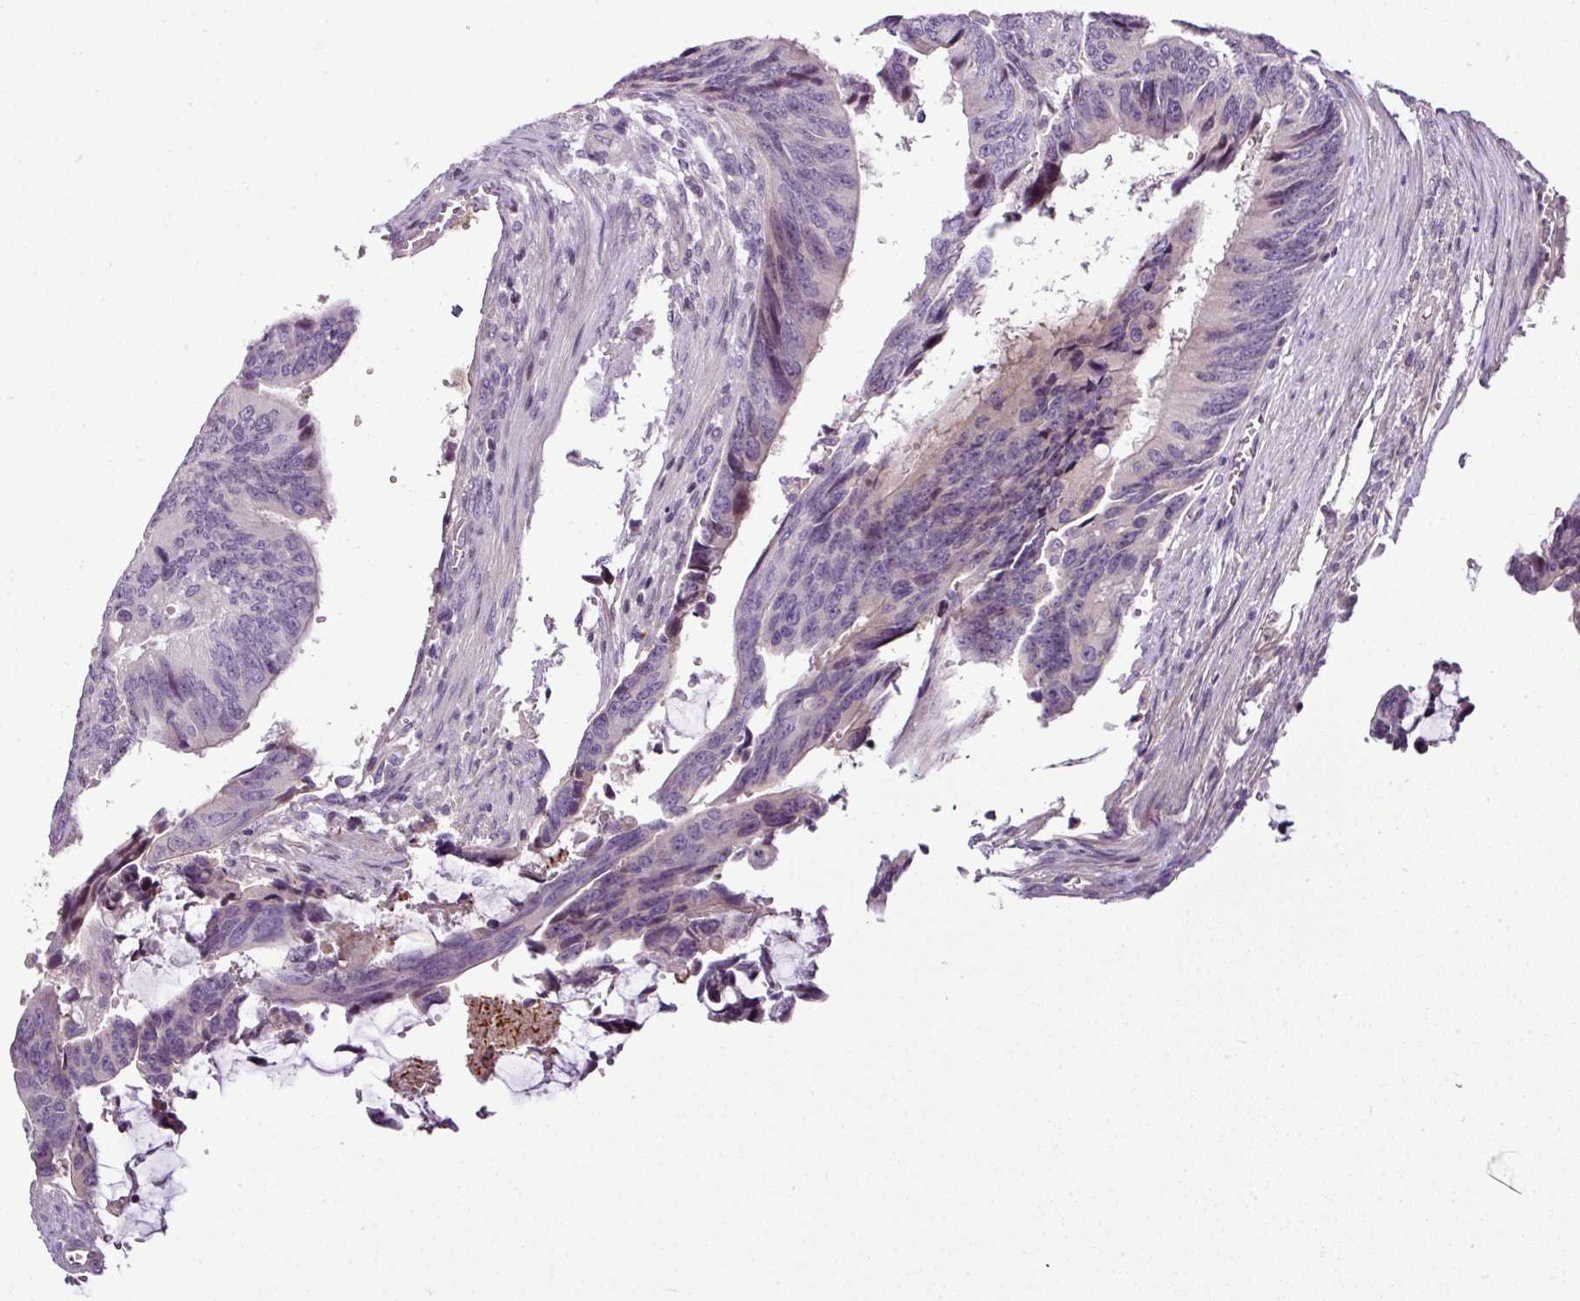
{"staining": {"intensity": "negative", "quantity": "none", "location": "none"}, "tissue": "colorectal cancer", "cell_type": "Tumor cells", "image_type": "cancer", "snomed": [{"axis": "morphology", "description": "Adenocarcinoma, NOS"}, {"axis": "topography", "description": "Colon"}], "caption": "Adenocarcinoma (colorectal) was stained to show a protein in brown. There is no significant staining in tumor cells. Nuclei are stained in blue.", "gene": "TEX30", "patient": {"sex": "male", "age": 87}}